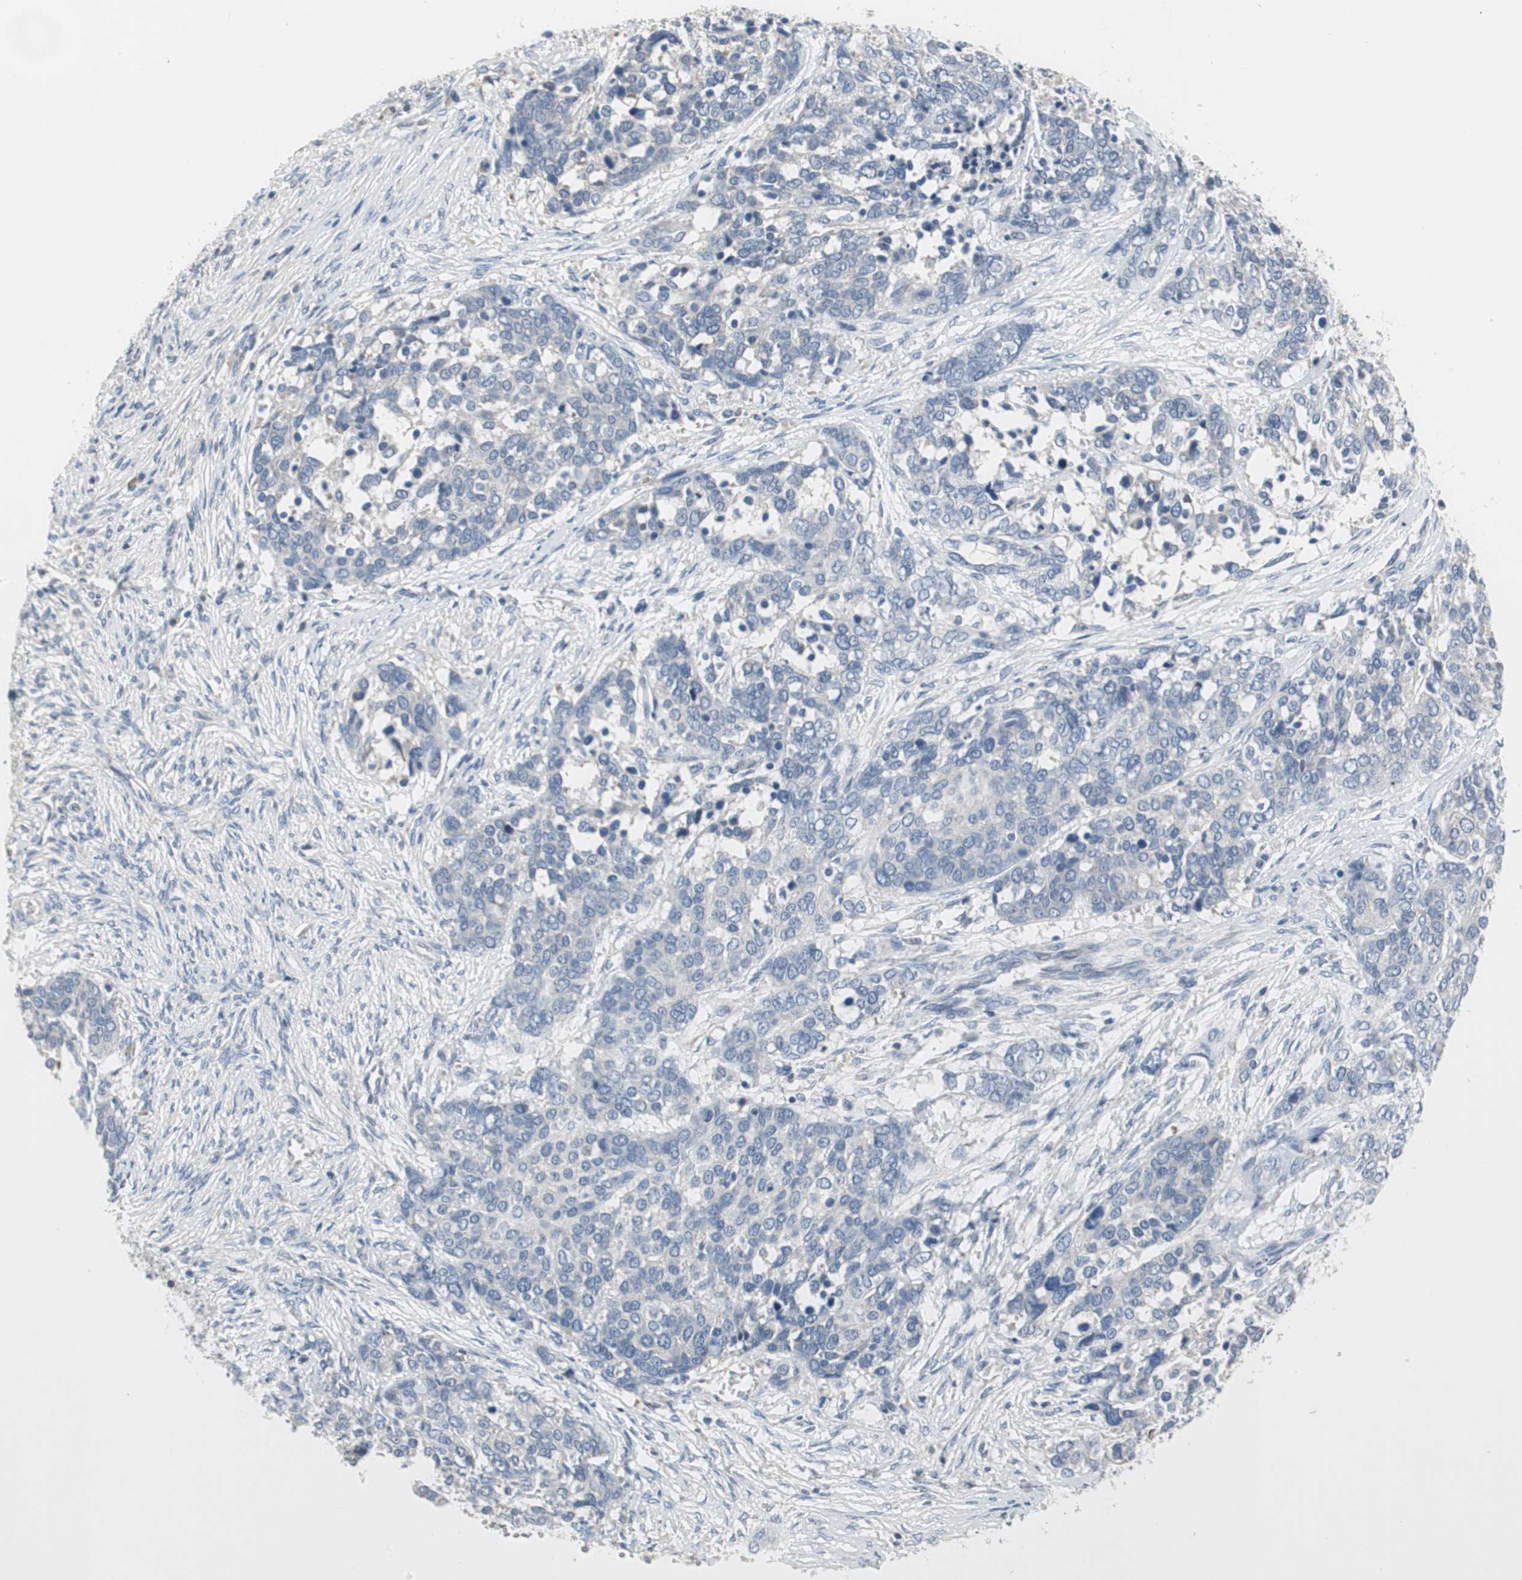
{"staining": {"intensity": "negative", "quantity": "none", "location": "none"}, "tissue": "ovarian cancer", "cell_type": "Tumor cells", "image_type": "cancer", "snomed": [{"axis": "morphology", "description": "Cystadenocarcinoma, serous, NOS"}, {"axis": "topography", "description": "Ovary"}], "caption": "The image exhibits no significant positivity in tumor cells of serous cystadenocarcinoma (ovarian).", "gene": "CPA3", "patient": {"sex": "female", "age": 44}}